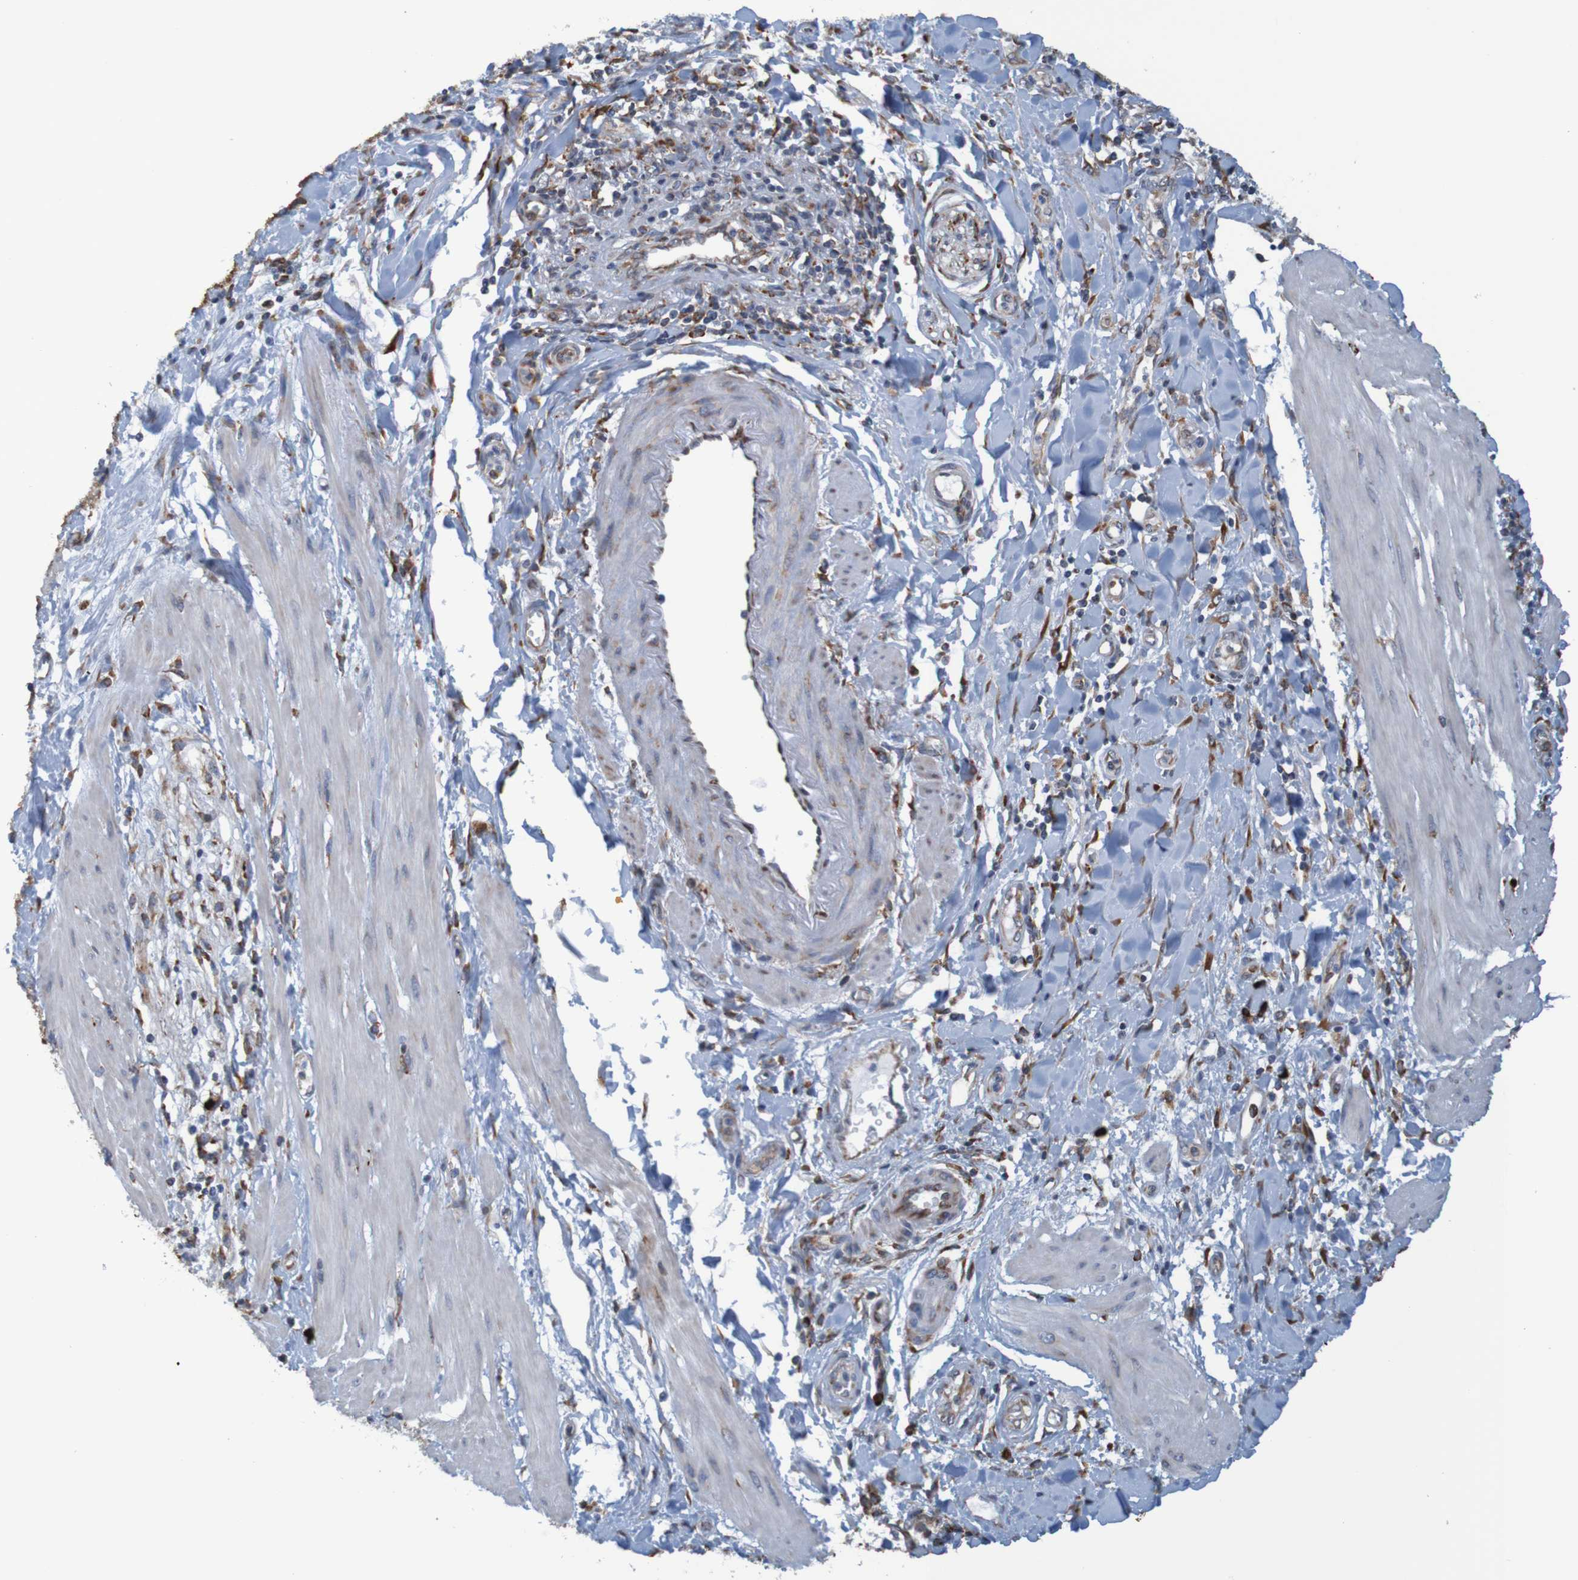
{"staining": {"intensity": "negative", "quantity": "none", "location": "none"}, "tissue": "pancreatic cancer", "cell_type": "Tumor cells", "image_type": "cancer", "snomed": [{"axis": "morphology", "description": "Adenocarcinoma, NOS"}, {"axis": "topography", "description": "Pancreas"}], "caption": "Immunohistochemistry (IHC) micrograph of human adenocarcinoma (pancreatic) stained for a protein (brown), which displays no positivity in tumor cells.", "gene": "SSR1", "patient": {"sex": "female", "age": 64}}